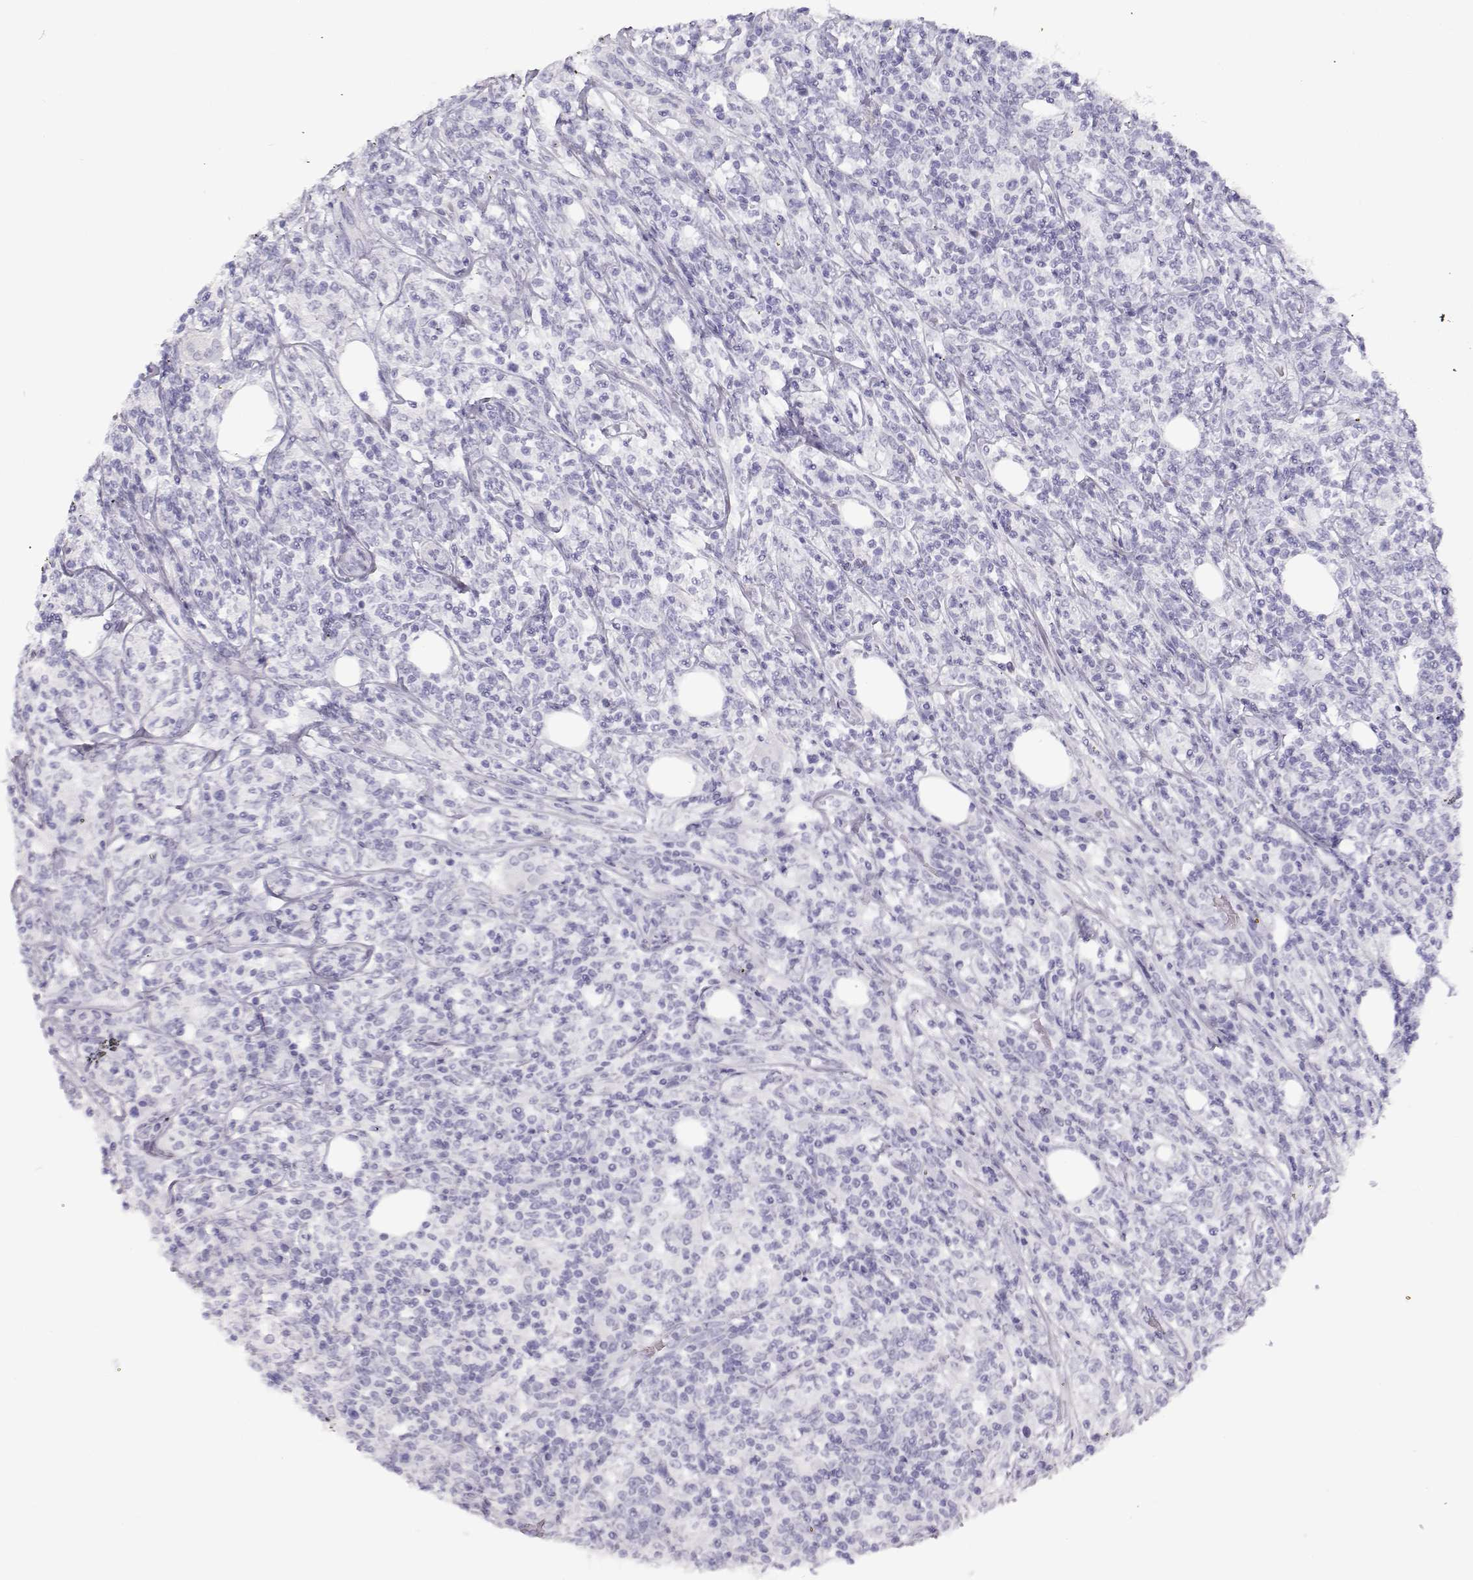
{"staining": {"intensity": "negative", "quantity": "none", "location": "none"}, "tissue": "lymphoma", "cell_type": "Tumor cells", "image_type": "cancer", "snomed": [{"axis": "morphology", "description": "Malignant lymphoma, non-Hodgkin's type, High grade"}, {"axis": "topography", "description": "Lymph node"}], "caption": "A histopathology image of human lymphoma is negative for staining in tumor cells. Brightfield microscopy of IHC stained with DAB (brown) and hematoxylin (blue), captured at high magnification.", "gene": "TKTL1", "patient": {"sex": "female", "age": 84}}